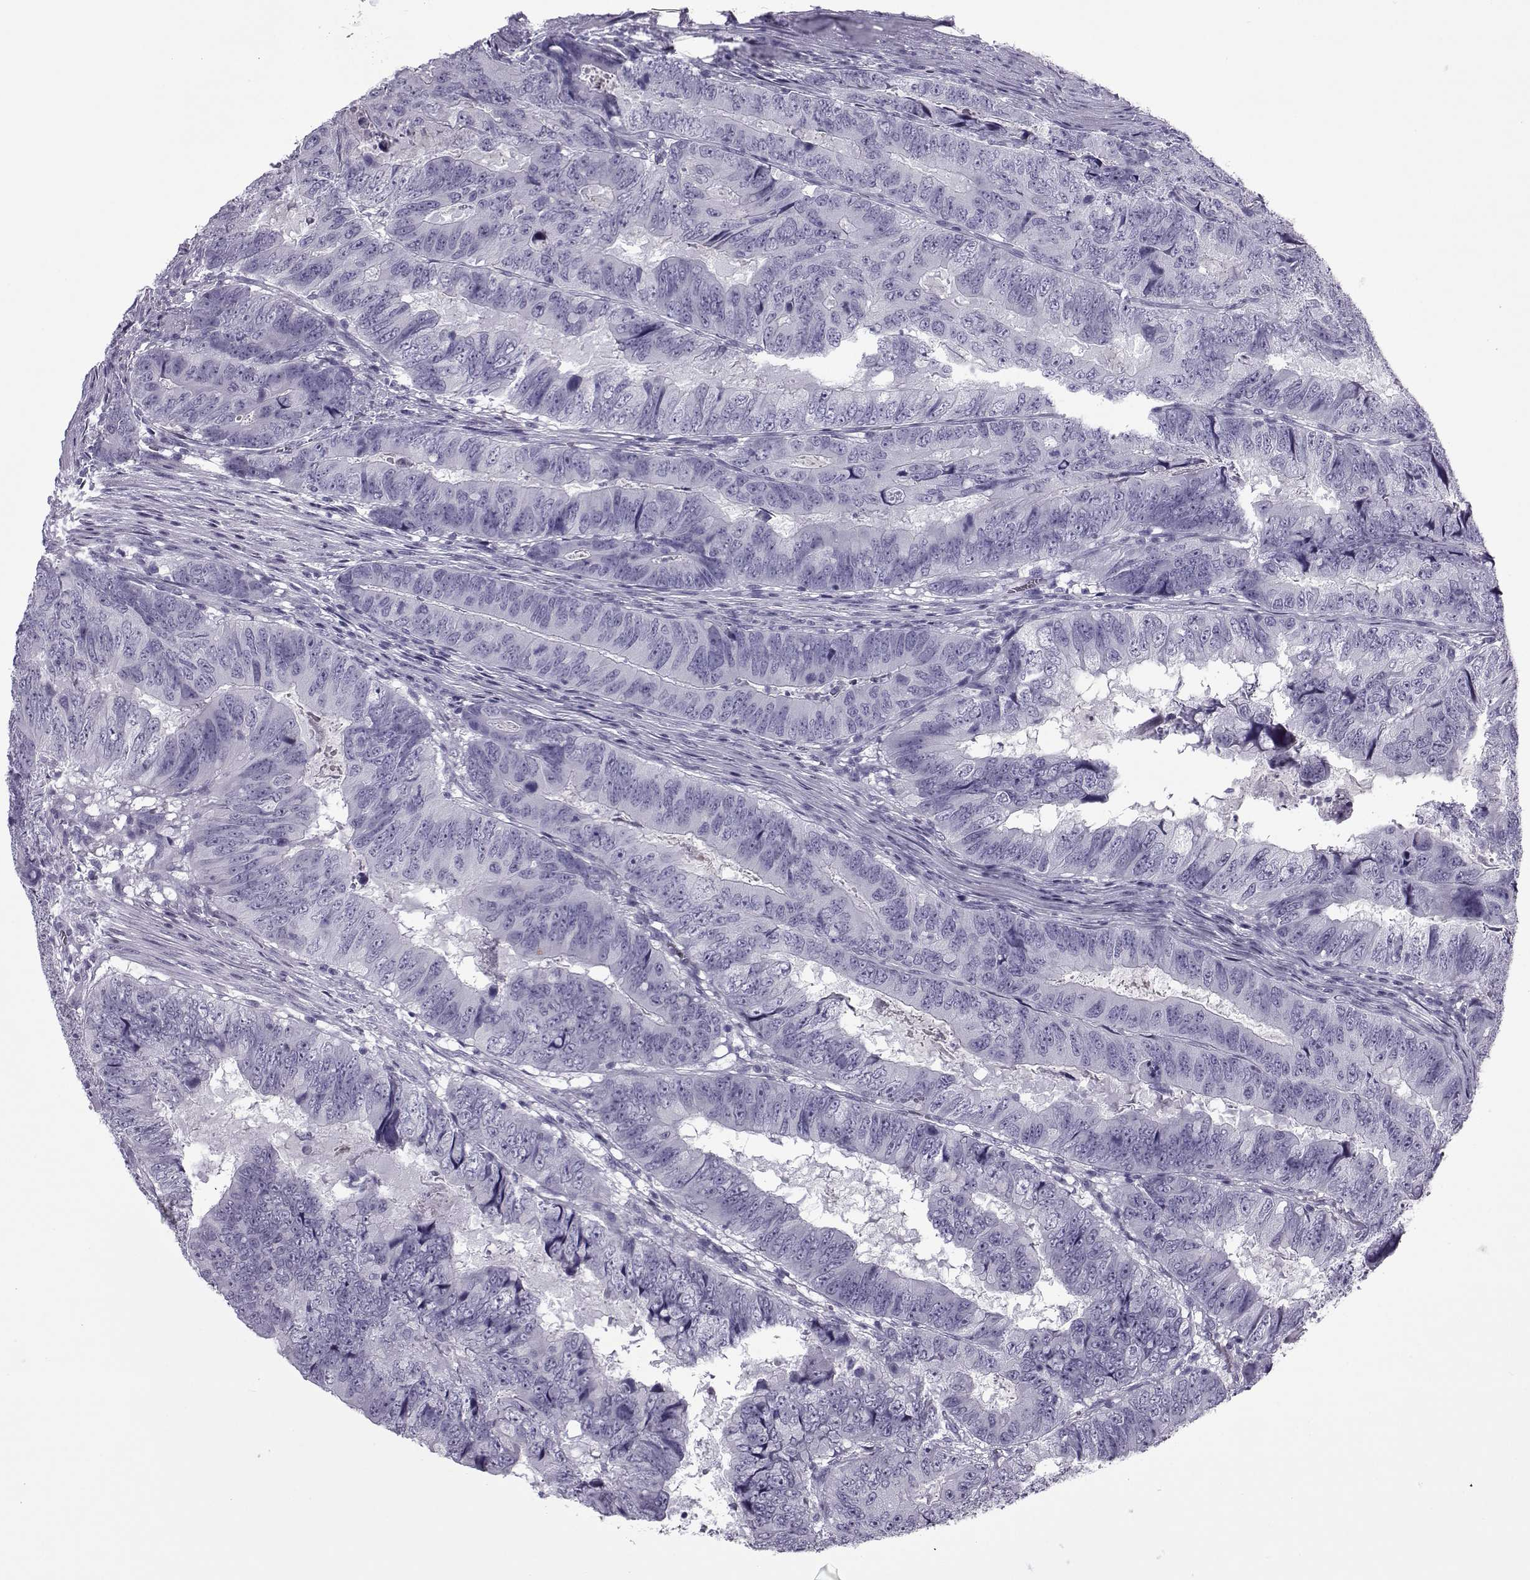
{"staining": {"intensity": "negative", "quantity": "none", "location": "none"}, "tissue": "colorectal cancer", "cell_type": "Tumor cells", "image_type": "cancer", "snomed": [{"axis": "morphology", "description": "Adenocarcinoma, NOS"}, {"axis": "topography", "description": "Colon"}], "caption": "There is no significant positivity in tumor cells of colorectal adenocarcinoma. Brightfield microscopy of immunohistochemistry stained with DAB (3,3'-diaminobenzidine) (brown) and hematoxylin (blue), captured at high magnification.", "gene": "OIP5", "patient": {"sex": "male", "age": 79}}